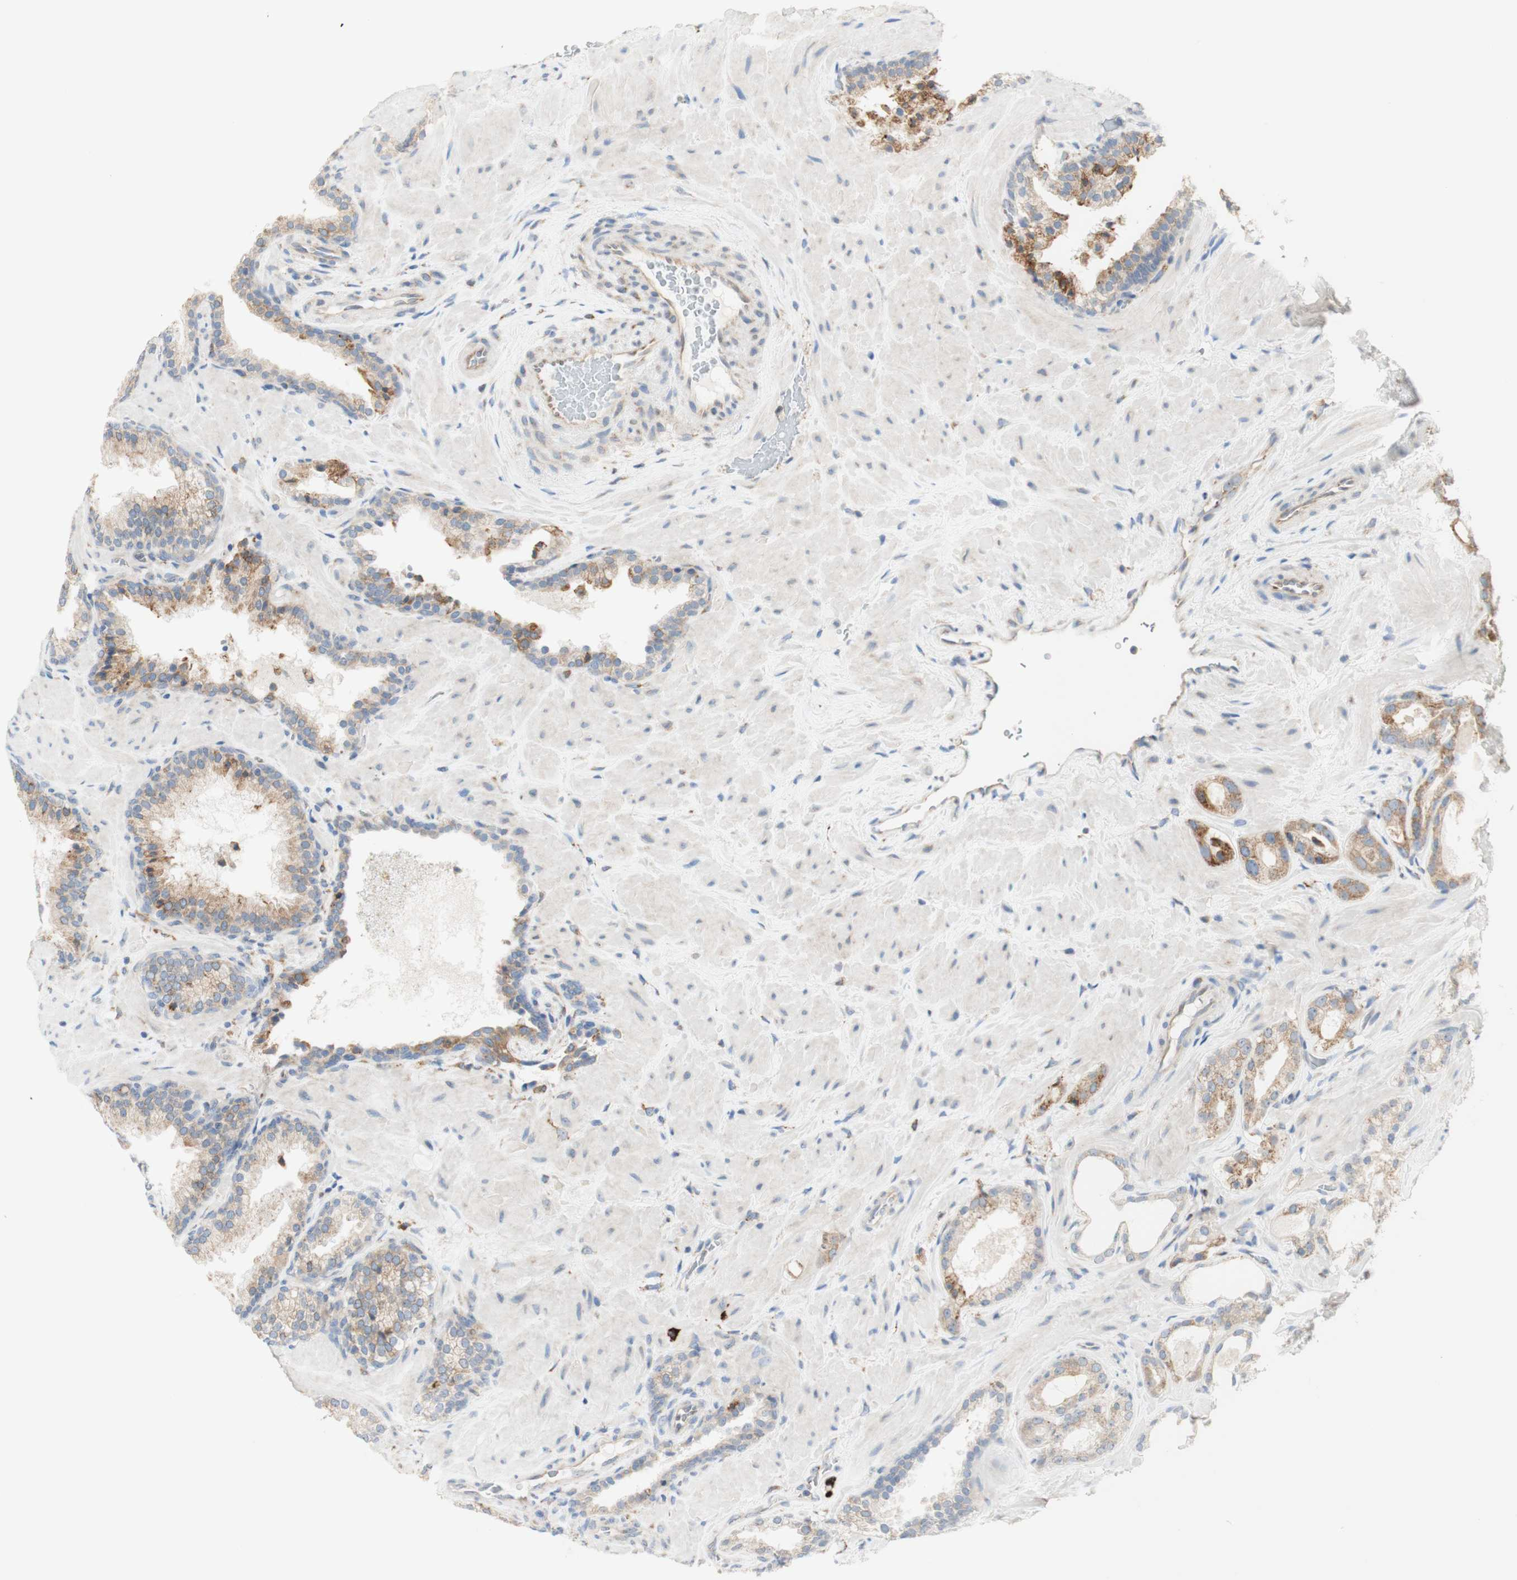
{"staining": {"intensity": "moderate", "quantity": "25%-75%", "location": "cytoplasmic/membranous"}, "tissue": "prostate cancer", "cell_type": "Tumor cells", "image_type": "cancer", "snomed": [{"axis": "morphology", "description": "Adenocarcinoma, High grade"}, {"axis": "topography", "description": "Prostate"}], "caption": "Immunohistochemistry of human prostate cancer exhibits medium levels of moderate cytoplasmic/membranous staining in about 25%-75% of tumor cells.", "gene": "MANF", "patient": {"sex": "male", "age": 64}}